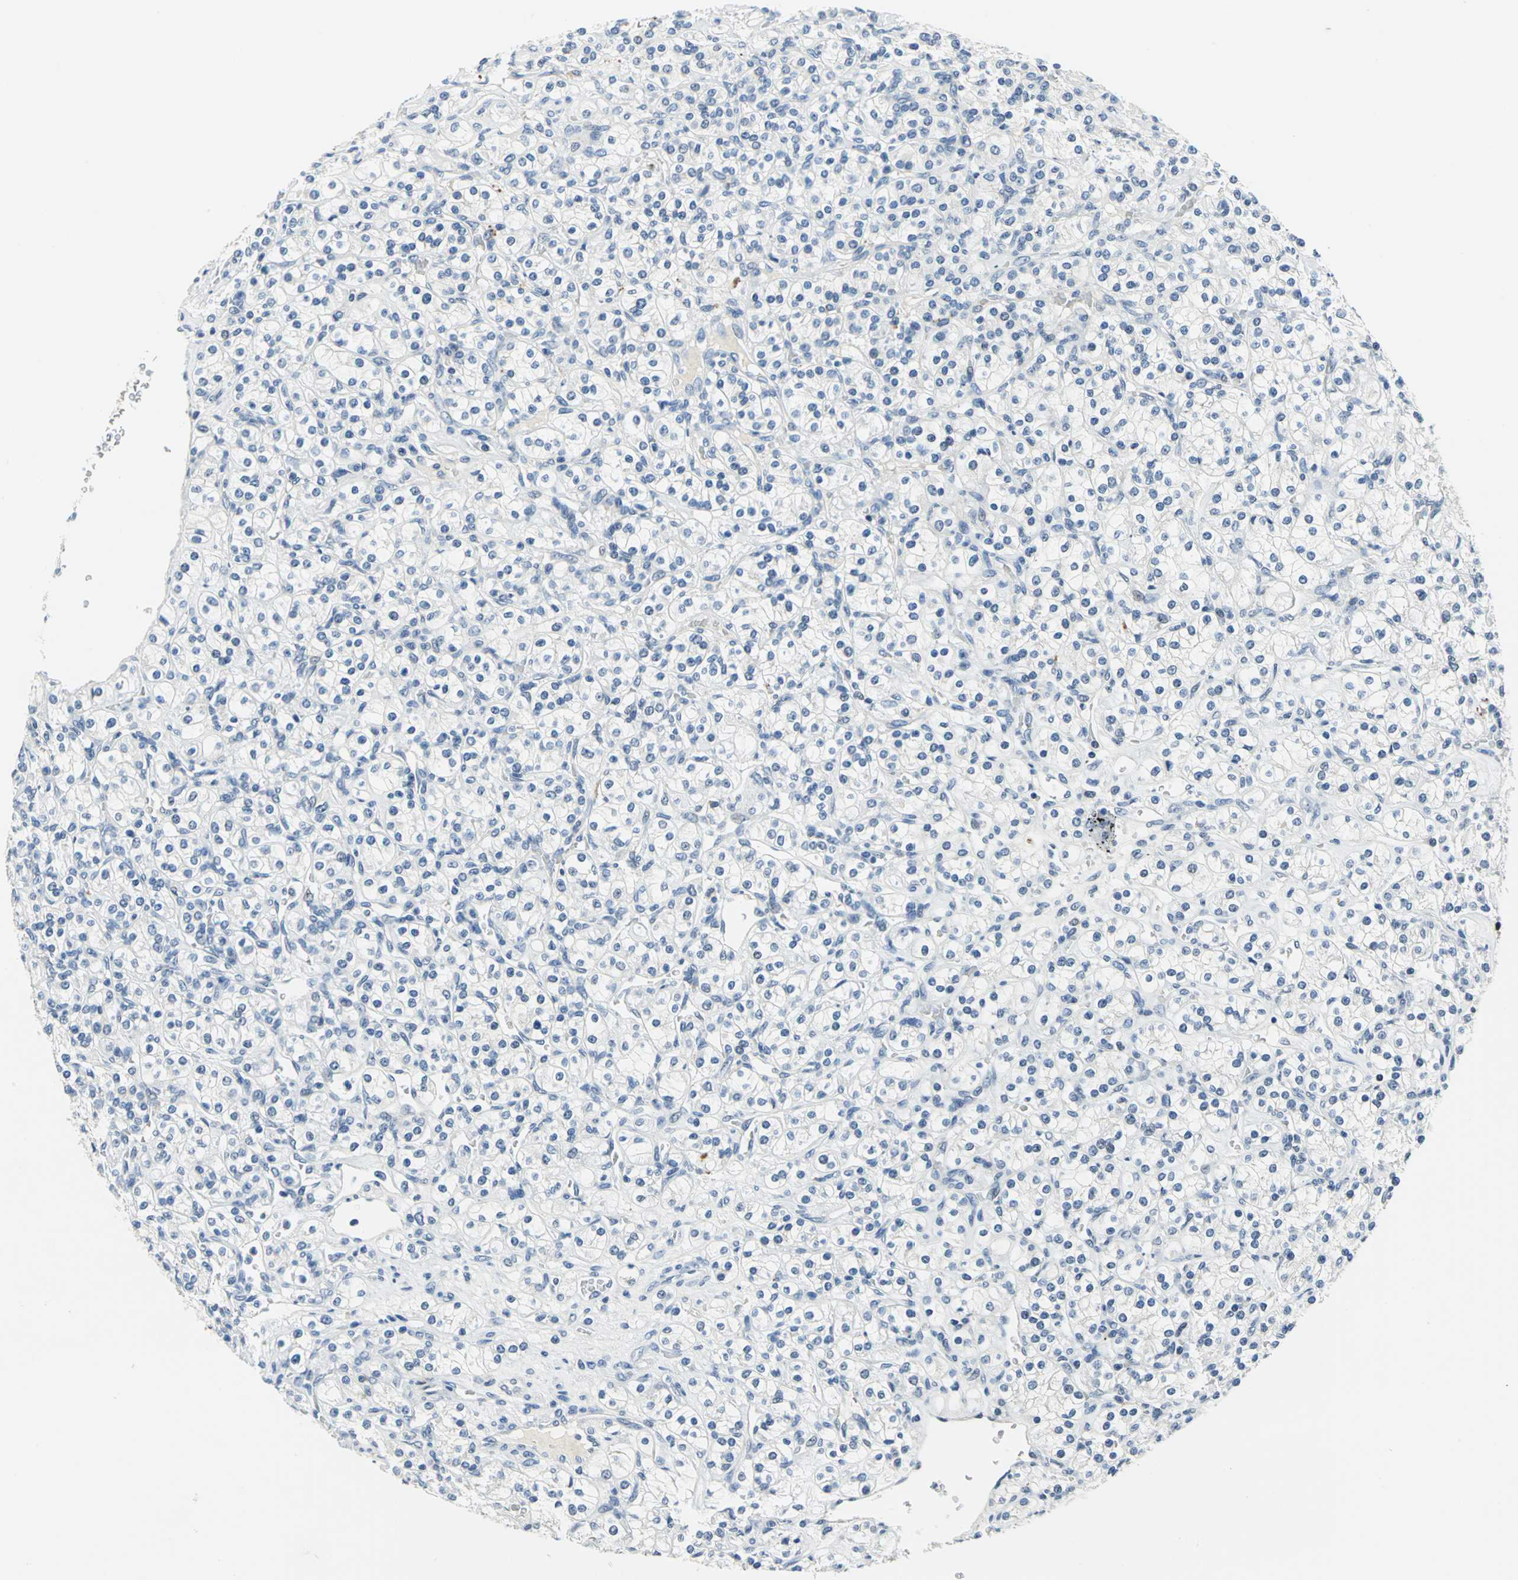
{"staining": {"intensity": "negative", "quantity": "none", "location": "none"}, "tissue": "renal cancer", "cell_type": "Tumor cells", "image_type": "cancer", "snomed": [{"axis": "morphology", "description": "Adenocarcinoma, NOS"}, {"axis": "topography", "description": "Kidney"}], "caption": "An immunohistochemistry histopathology image of renal cancer is shown. There is no staining in tumor cells of renal cancer.", "gene": "RAD17", "patient": {"sex": "male", "age": 77}}